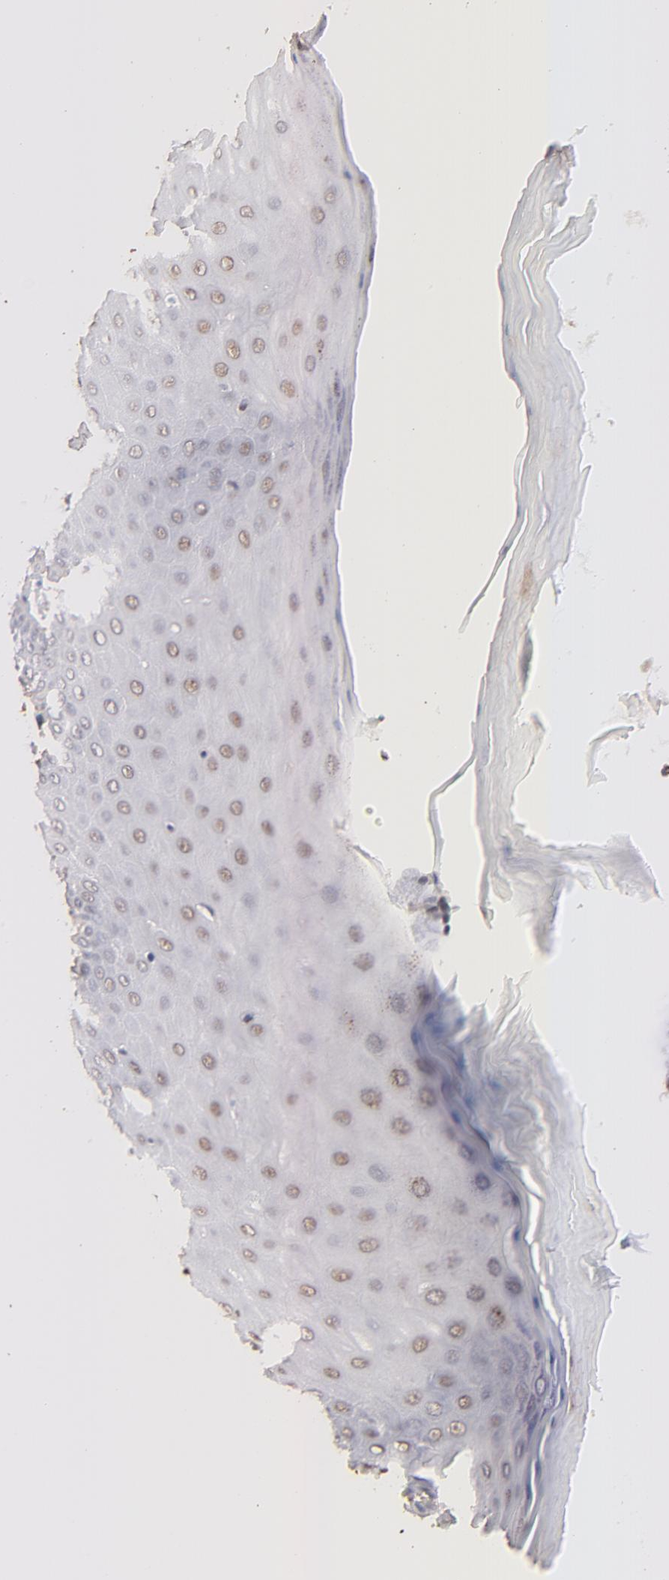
{"staining": {"intensity": "weak", "quantity": "25%-75%", "location": "nuclear"}, "tissue": "cervix", "cell_type": "Glandular cells", "image_type": "normal", "snomed": [{"axis": "morphology", "description": "Normal tissue, NOS"}, {"axis": "topography", "description": "Cervix"}], "caption": "Protein analysis of unremarkable cervix displays weak nuclear positivity in approximately 25%-75% of glandular cells.", "gene": "ZFP92", "patient": {"sex": "female", "age": 55}}